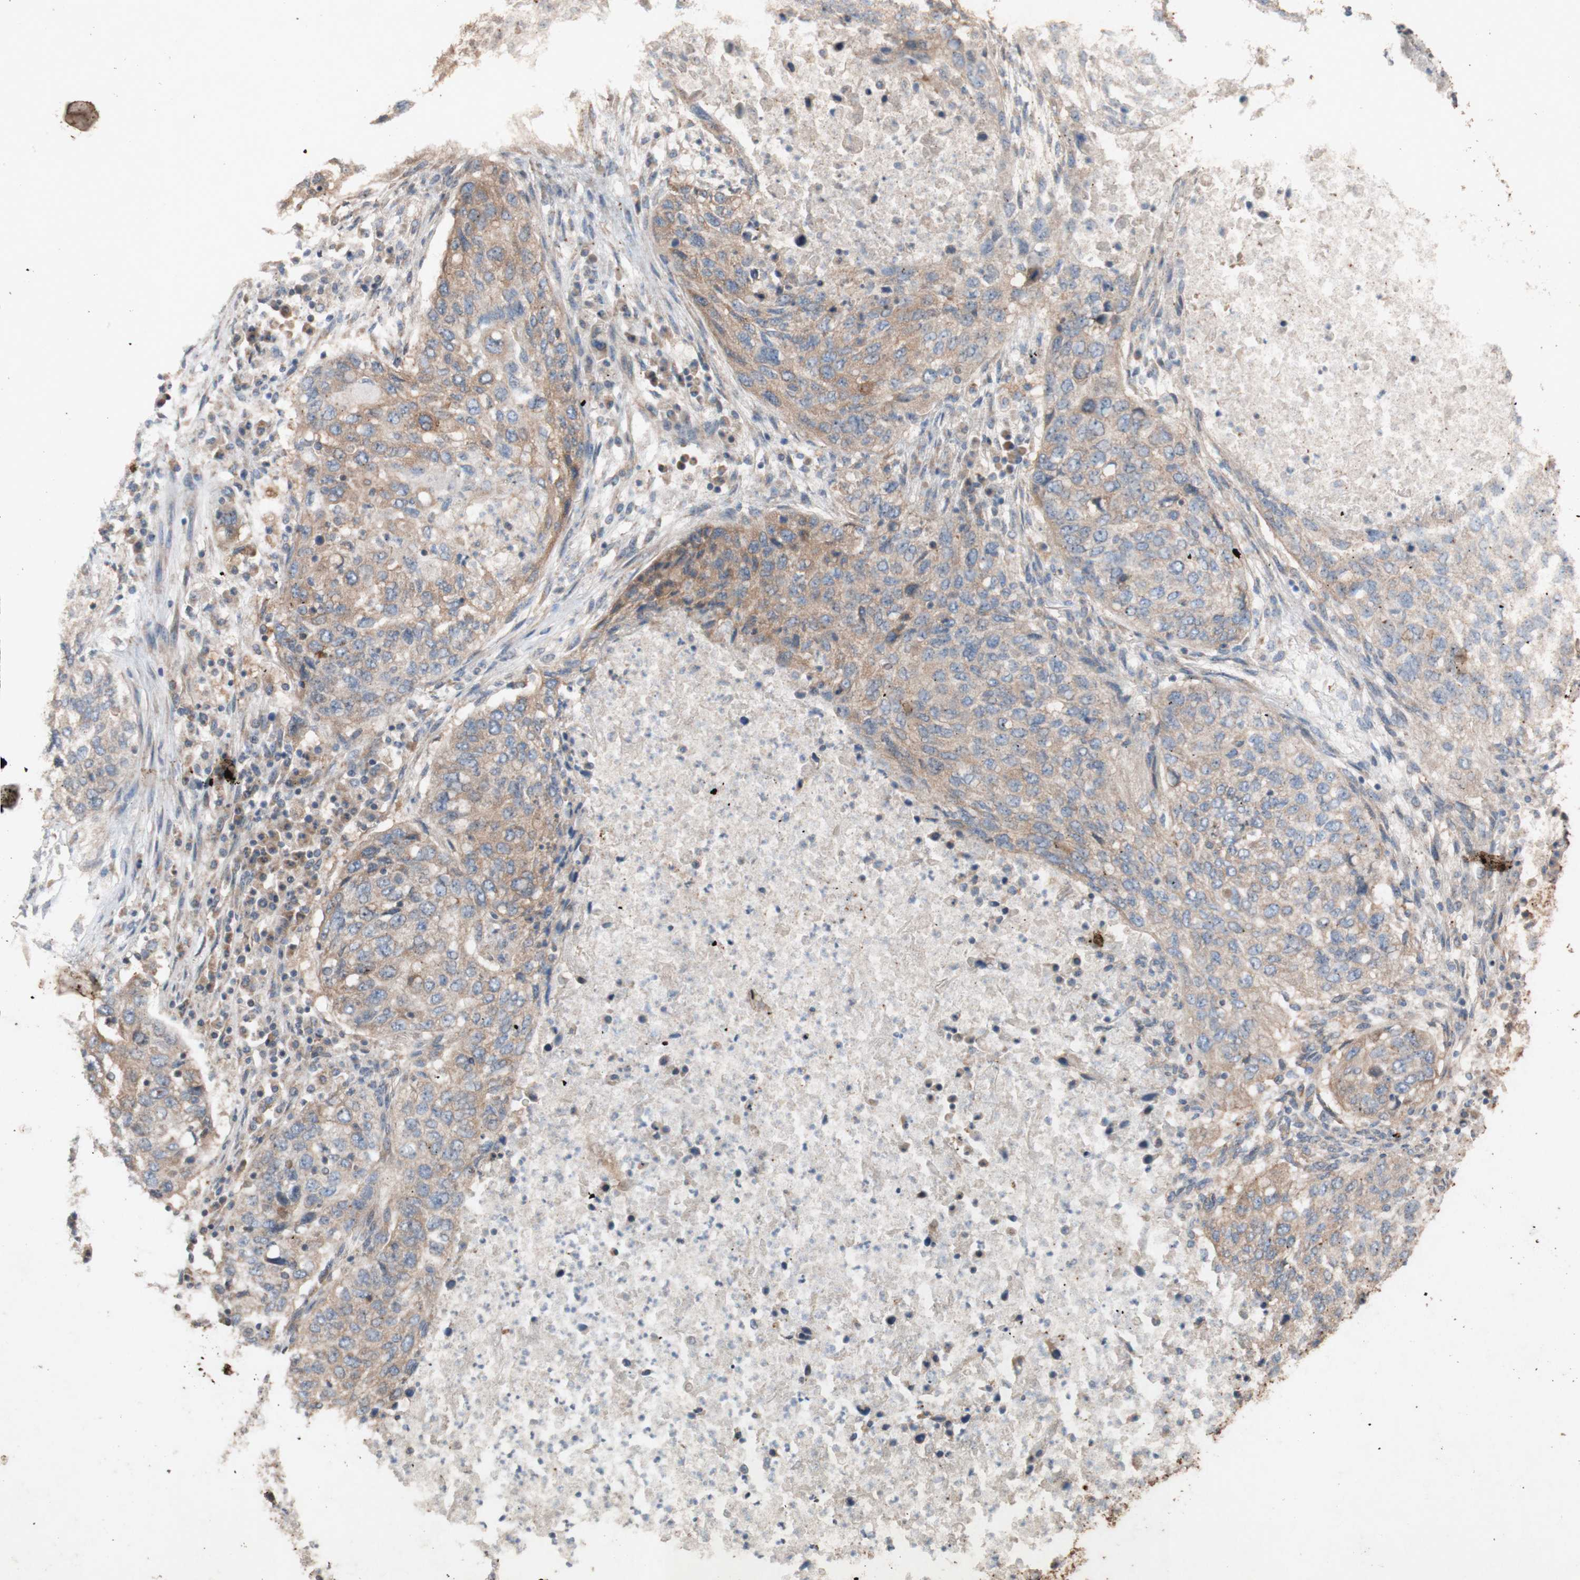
{"staining": {"intensity": "weak", "quantity": ">75%", "location": "cytoplasmic/membranous"}, "tissue": "lung cancer", "cell_type": "Tumor cells", "image_type": "cancer", "snomed": [{"axis": "morphology", "description": "Squamous cell carcinoma, NOS"}, {"axis": "topography", "description": "Lung"}], "caption": "Immunohistochemistry (IHC) staining of squamous cell carcinoma (lung), which displays low levels of weak cytoplasmic/membranous positivity in about >75% of tumor cells indicating weak cytoplasmic/membranous protein expression. The staining was performed using DAB (brown) for protein detection and nuclei were counterstained in hematoxylin (blue).", "gene": "TST", "patient": {"sex": "female", "age": 63}}